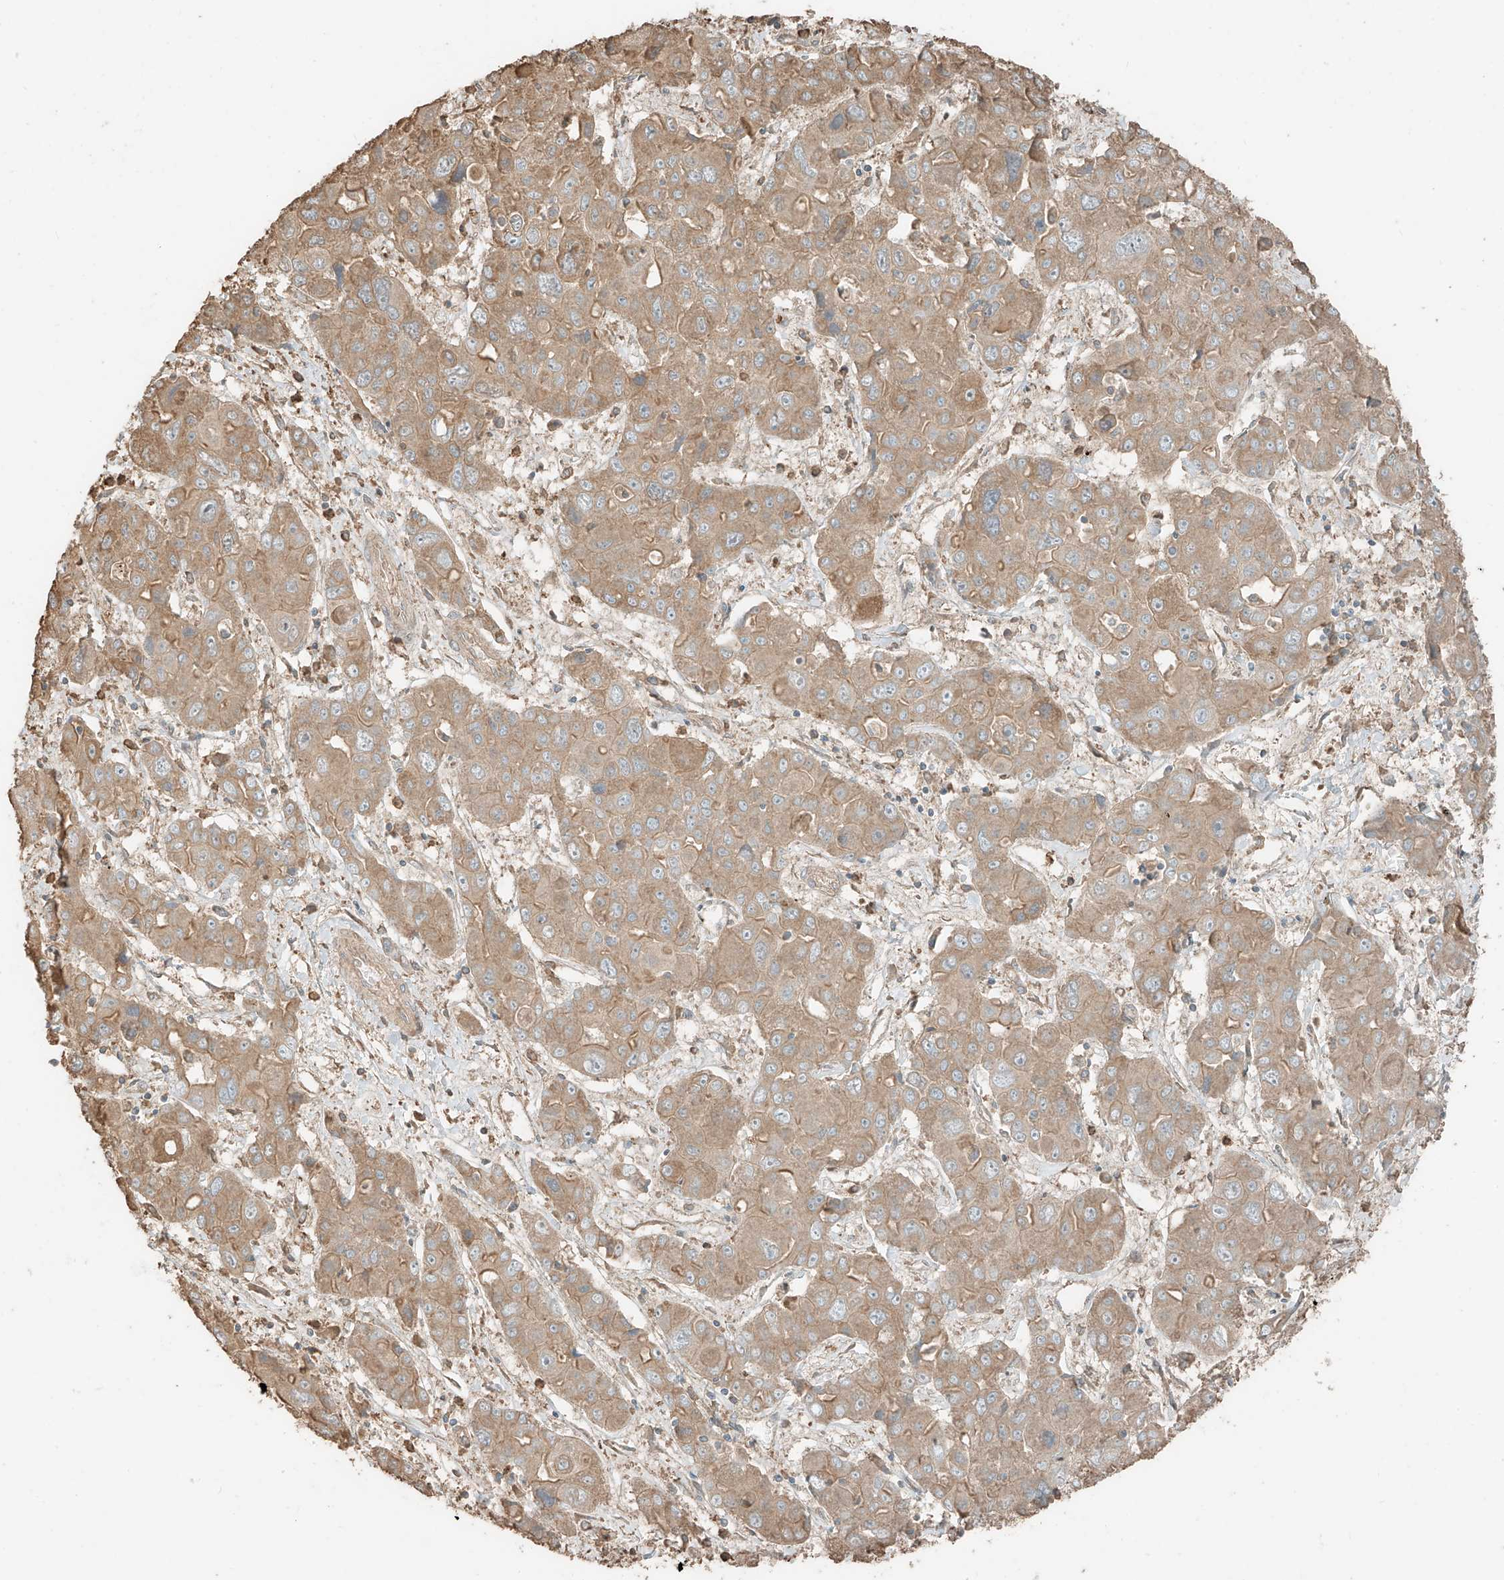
{"staining": {"intensity": "moderate", "quantity": ">75%", "location": "cytoplasmic/membranous"}, "tissue": "liver cancer", "cell_type": "Tumor cells", "image_type": "cancer", "snomed": [{"axis": "morphology", "description": "Cholangiocarcinoma"}, {"axis": "topography", "description": "Liver"}], "caption": "Immunohistochemistry (IHC) histopathology image of liver cholangiocarcinoma stained for a protein (brown), which displays medium levels of moderate cytoplasmic/membranous staining in approximately >75% of tumor cells.", "gene": "RFTN2", "patient": {"sex": "male", "age": 67}}